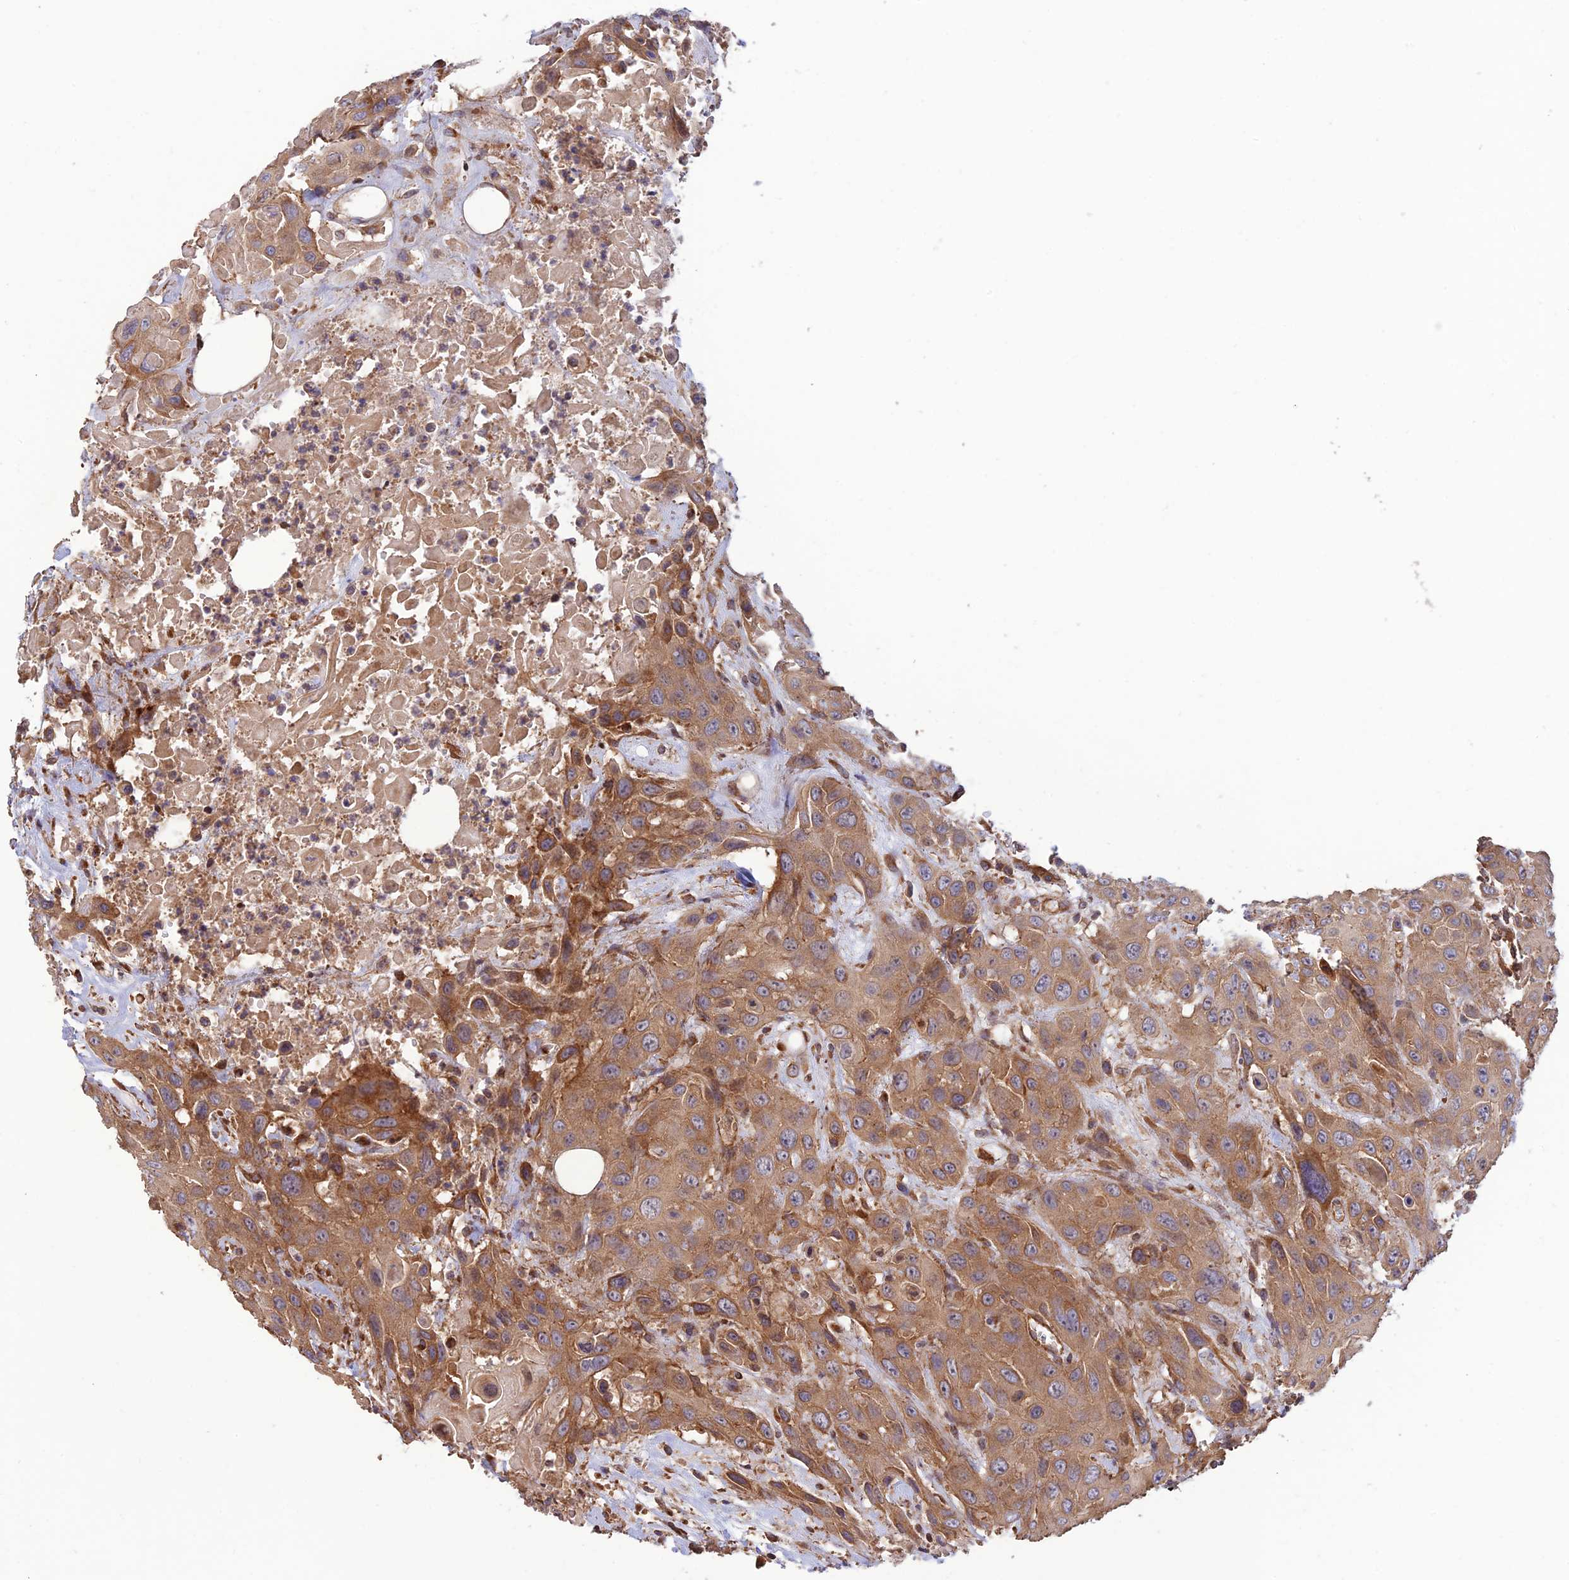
{"staining": {"intensity": "moderate", "quantity": ">75%", "location": "cytoplasmic/membranous"}, "tissue": "head and neck cancer", "cell_type": "Tumor cells", "image_type": "cancer", "snomed": [{"axis": "morphology", "description": "Squamous cell carcinoma, NOS"}, {"axis": "topography", "description": "Head-Neck"}], "caption": "Moderate cytoplasmic/membranous positivity is identified in approximately >75% of tumor cells in head and neck cancer (squamous cell carcinoma).", "gene": "HOMER2", "patient": {"sex": "male", "age": 81}}